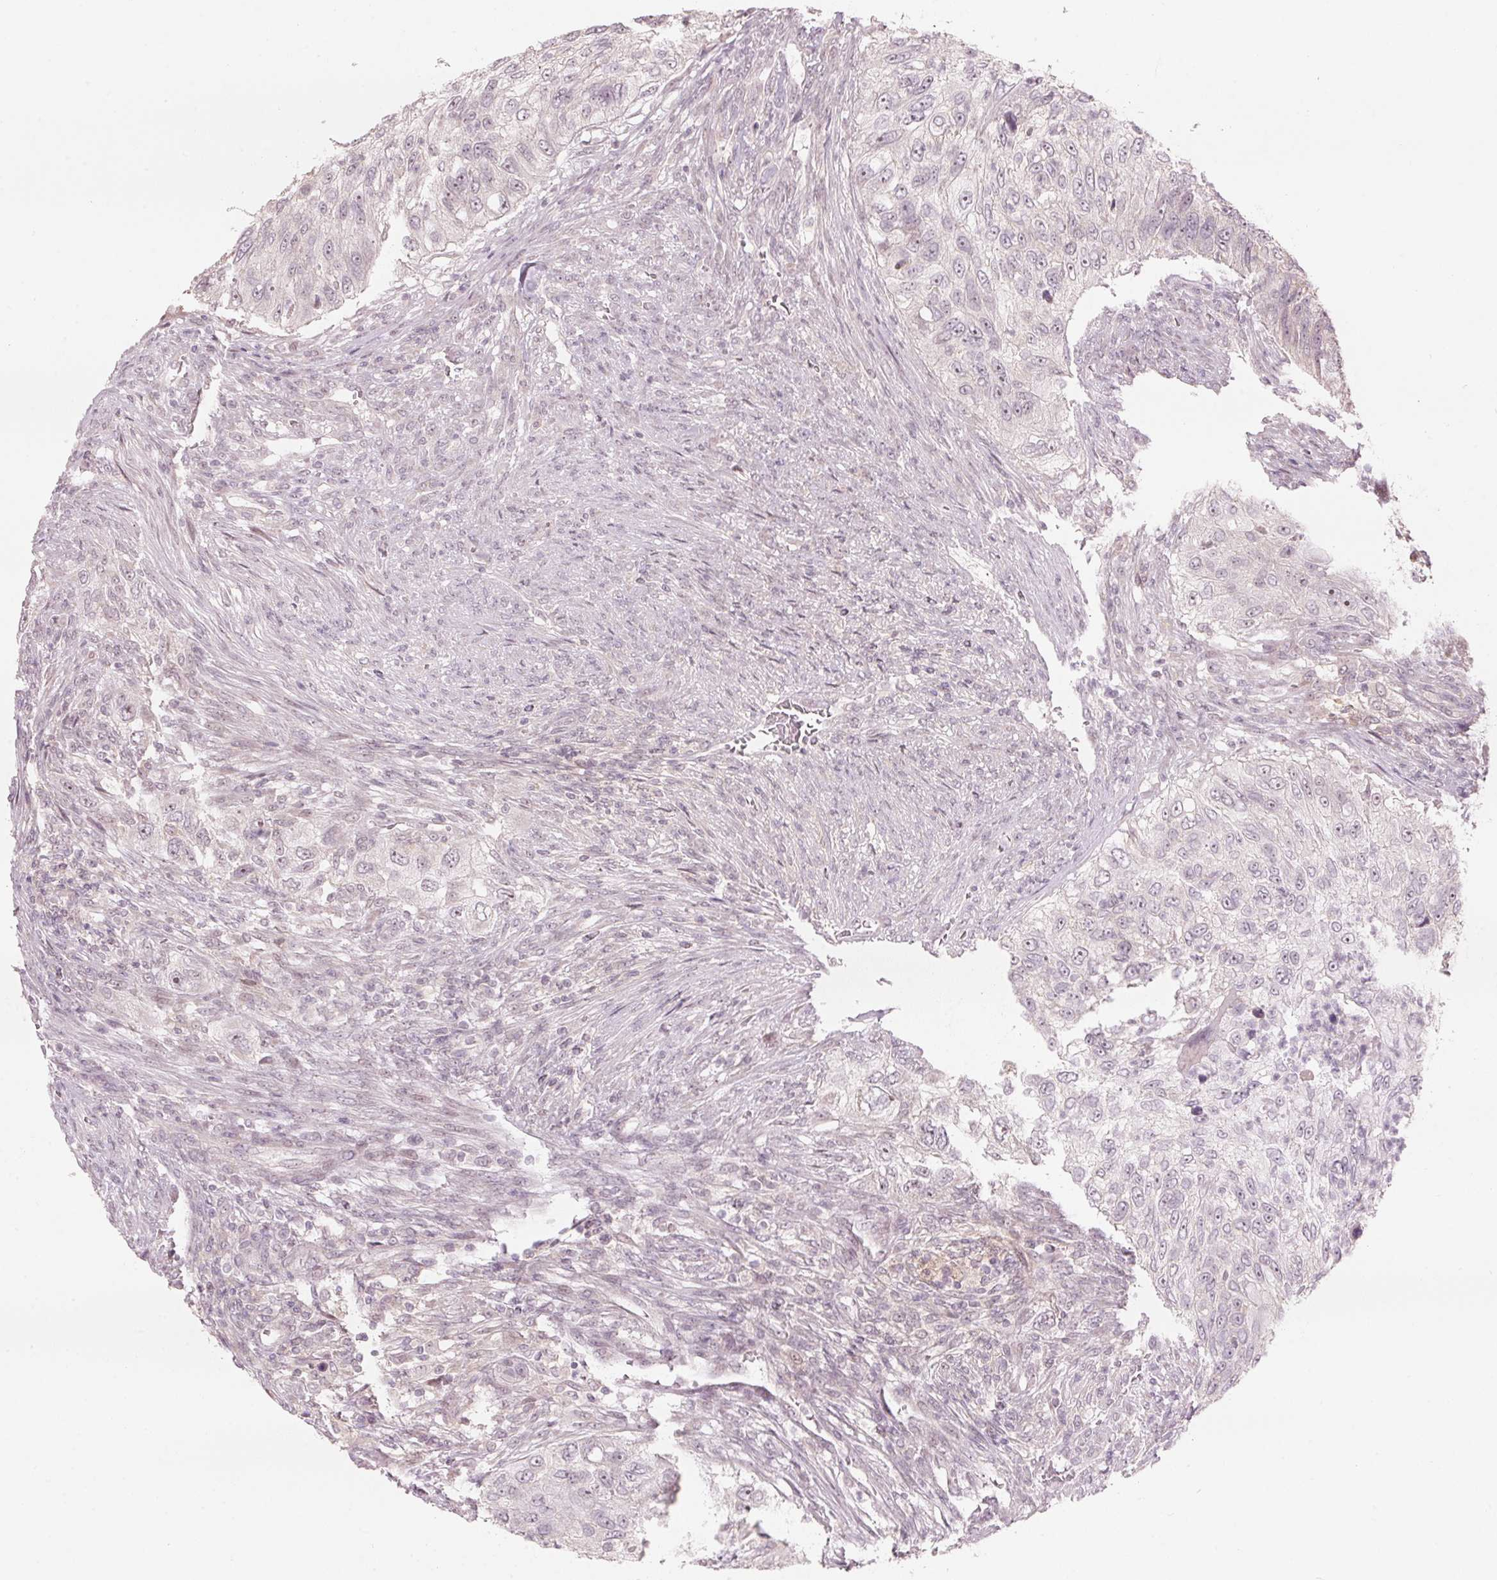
{"staining": {"intensity": "negative", "quantity": "none", "location": "none"}, "tissue": "urothelial cancer", "cell_type": "Tumor cells", "image_type": "cancer", "snomed": [{"axis": "morphology", "description": "Urothelial carcinoma, High grade"}, {"axis": "topography", "description": "Urinary bladder"}], "caption": "Immunohistochemistry of human high-grade urothelial carcinoma shows no positivity in tumor cells.", "gene": "TMED6", "patient": {"sex": "female", "age": 60}}